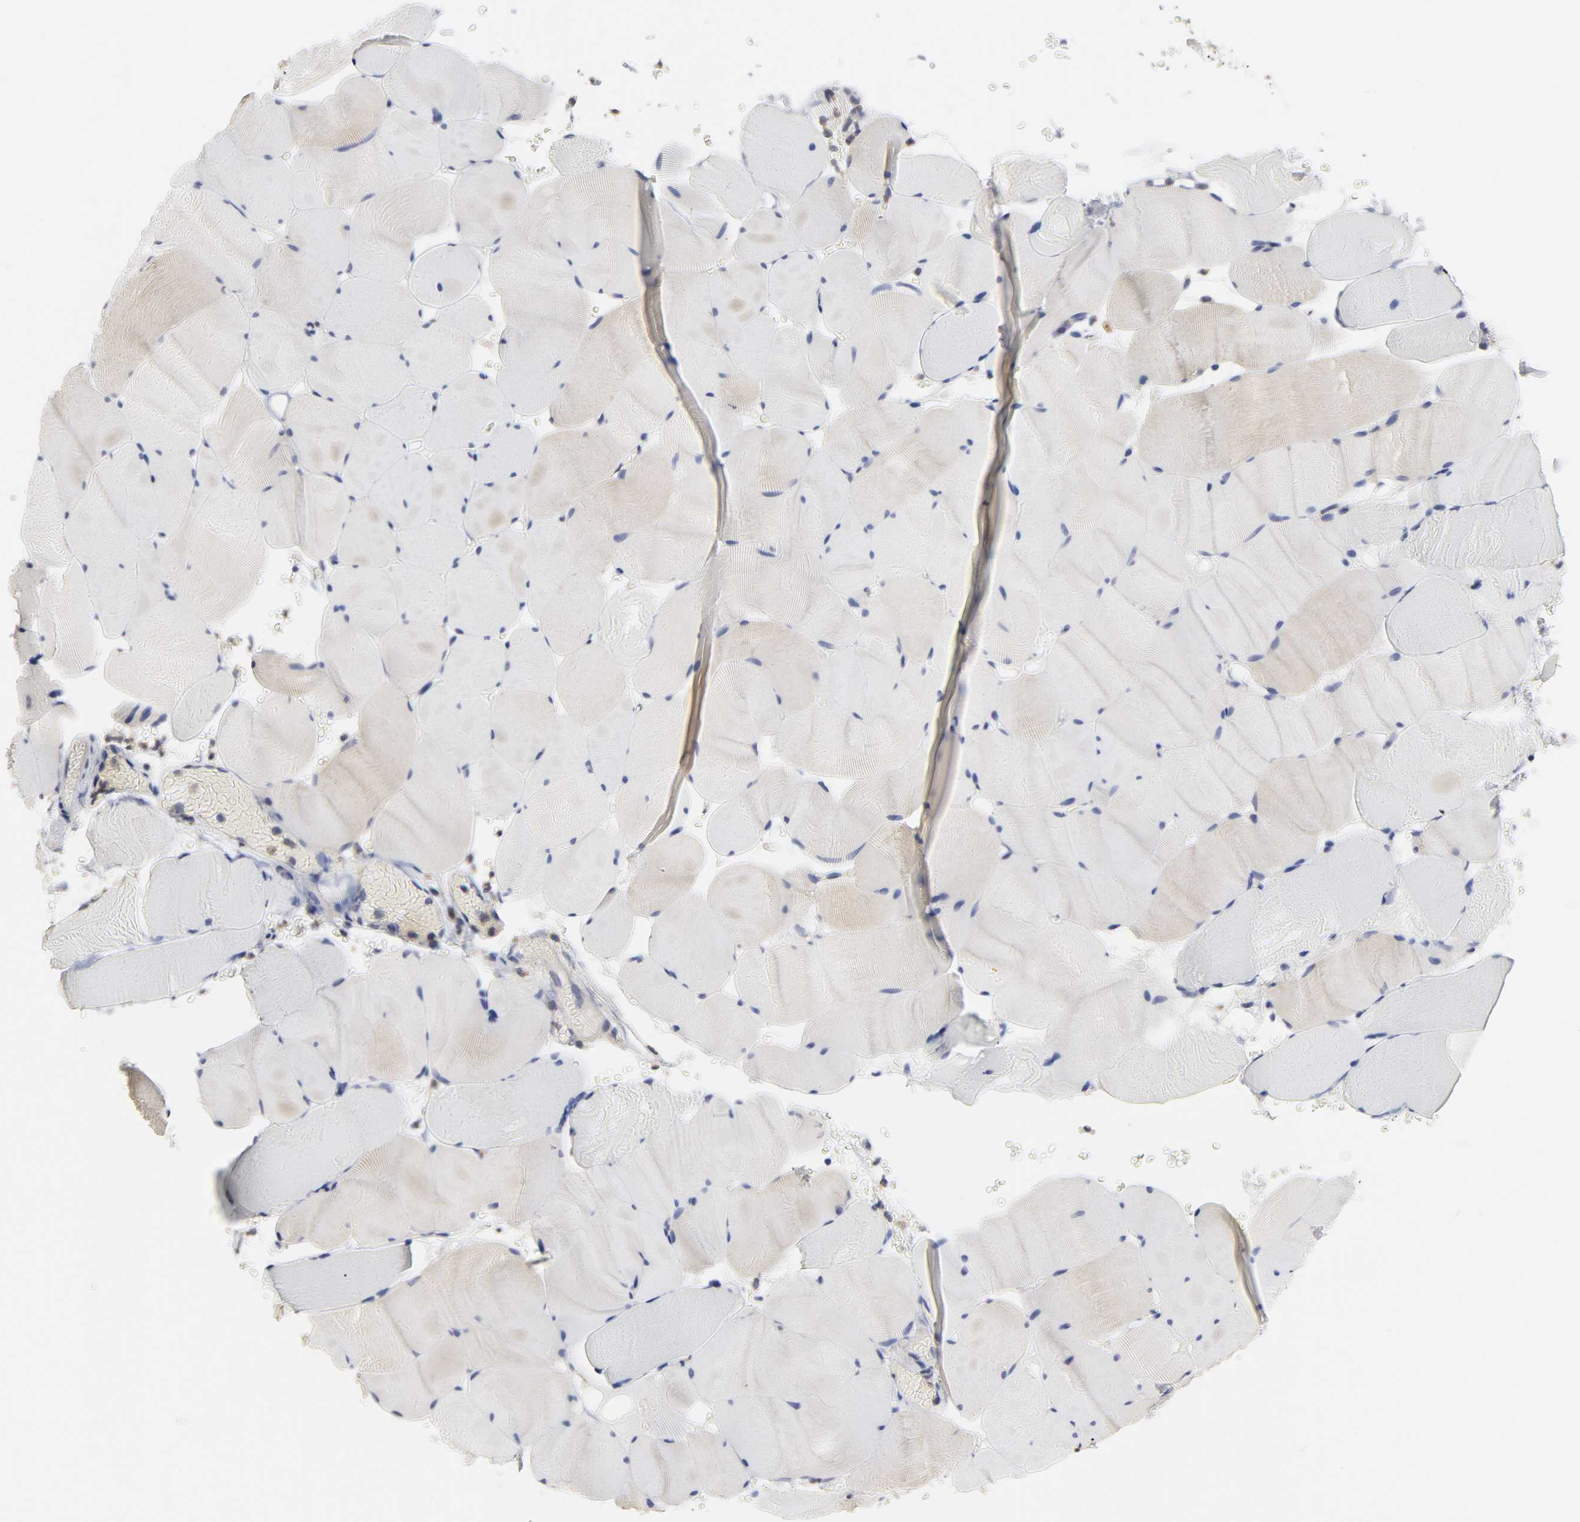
{"staining": {"intensity": "weak", "quantity": "25%-75%", "location": "cytoplasmic/membranous"}, "tissue": "skeletal muscle", "cell_type": "Myocytes", "image_type": "normal", "snomed": [{"axis": "morphology", "description": "Normal tissue, NOS"}, {"axis": "topography", "description": "Skeletal muscle"}], "caption": "Immunohistochemistry (DAB) staining of unremarkable skeletal muscle reveals weak cytoplasmic/membranous protein positivity in approximately 25%-75% of myocytes.", "gene": "HCK", "patient": {"sex": "male", "age": 62}}